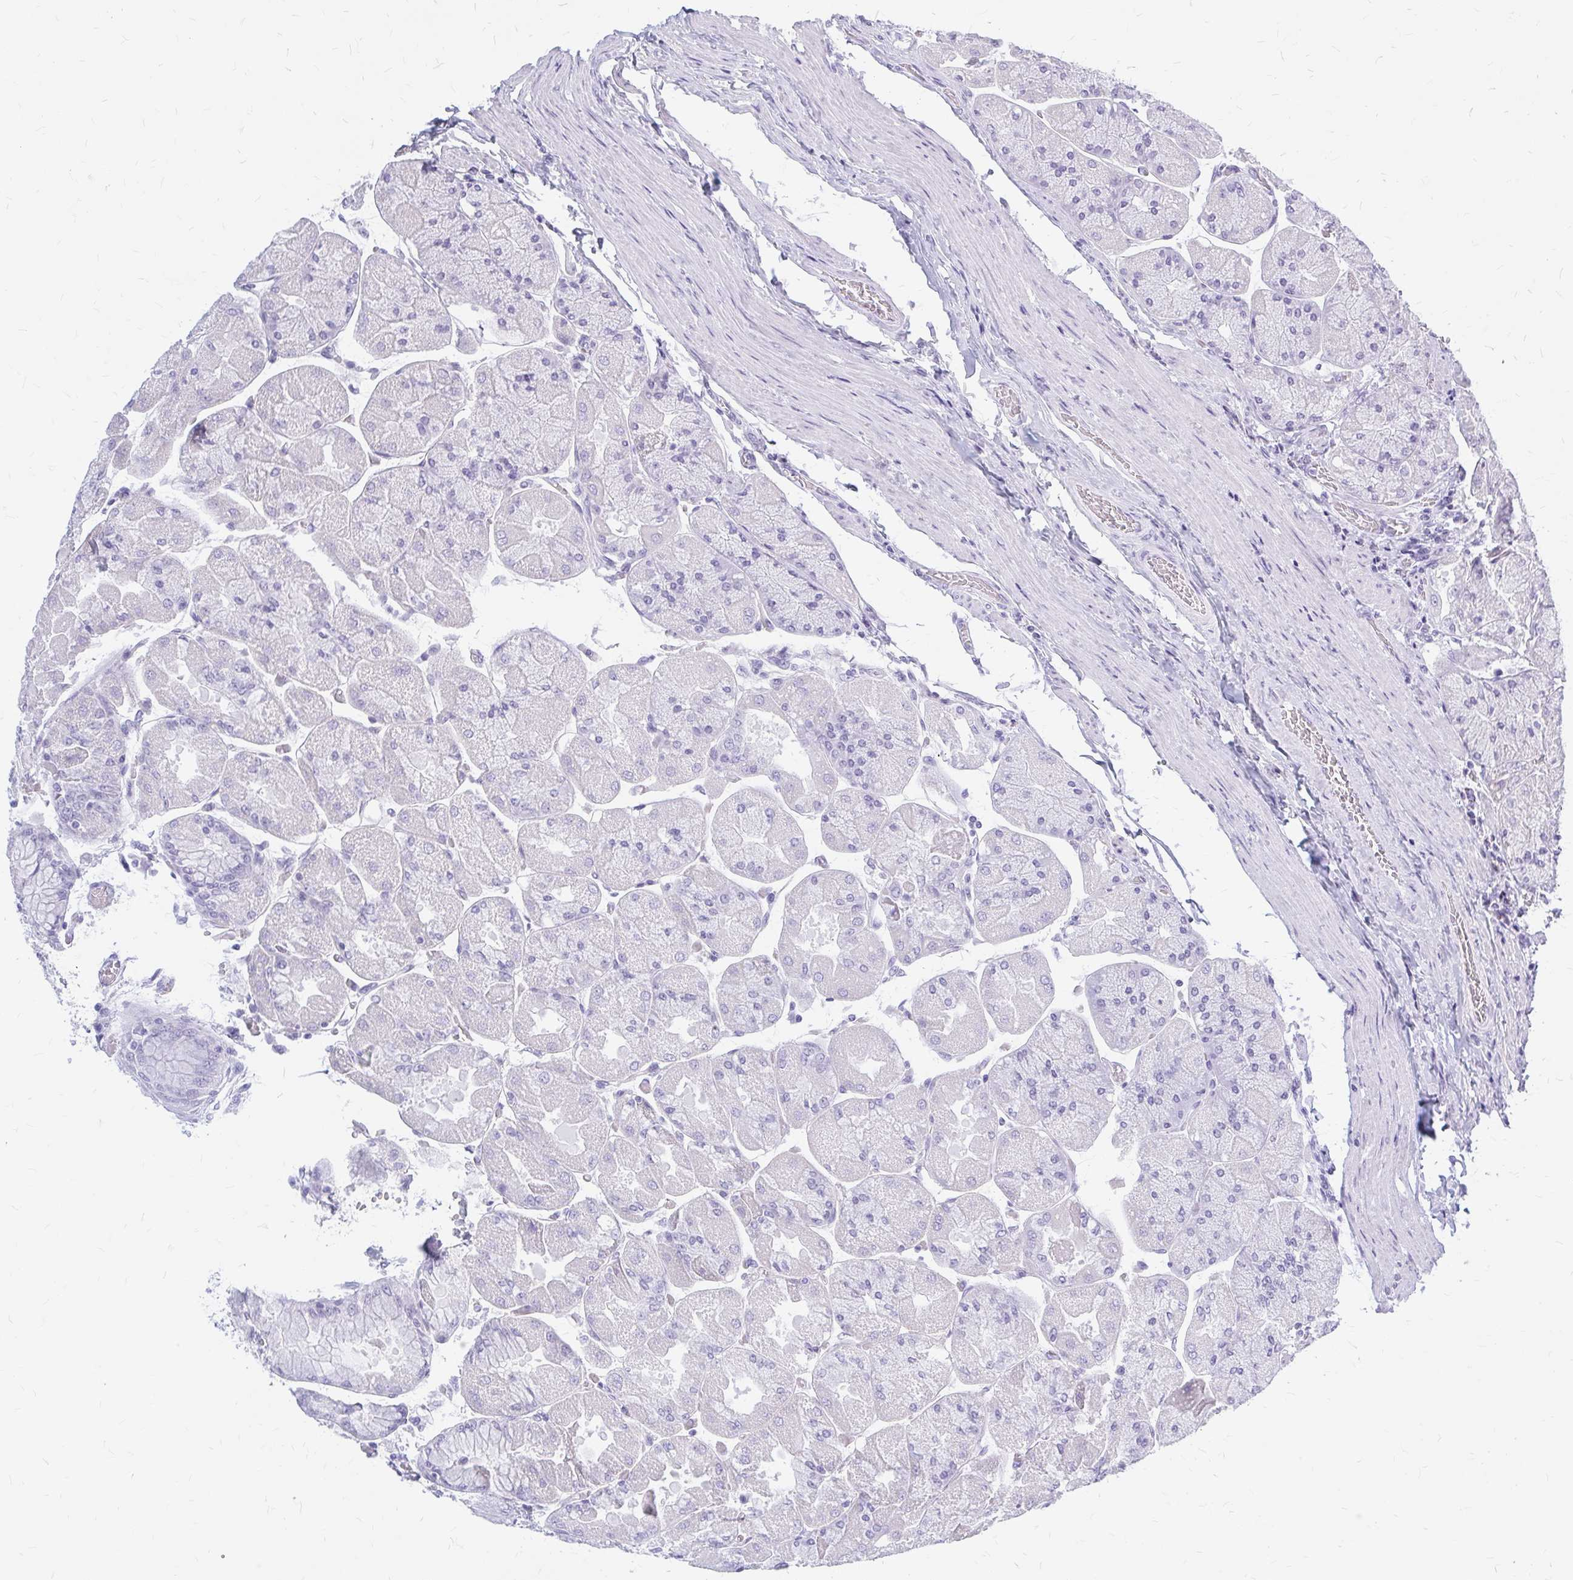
{"staining": {"intensity": "negative", "quantity": "none", "location": "none"}, "tissue": "stomach", "cell_type": "Glandular cells", "image_type": "normal", "snomed": [{"axis": "morphology", "description": "Normal tissue, NOS"}, {"axis": "topography", "description": "Stomach"}], "caption": "Immunohistochemistry photomicrograph of normal human stomach stained for a protein (brown), which exhibits no positivity in glandular cells. The staining was performed using DAB (3,3'-diaminobenzidine) to visualize the protein expression in brown, while the nuclei were stained in blue with hematoxylin (Magnification: 20x).", "gene": "KLHDC7A", "patient": {"sex": "female", "age": 61}}